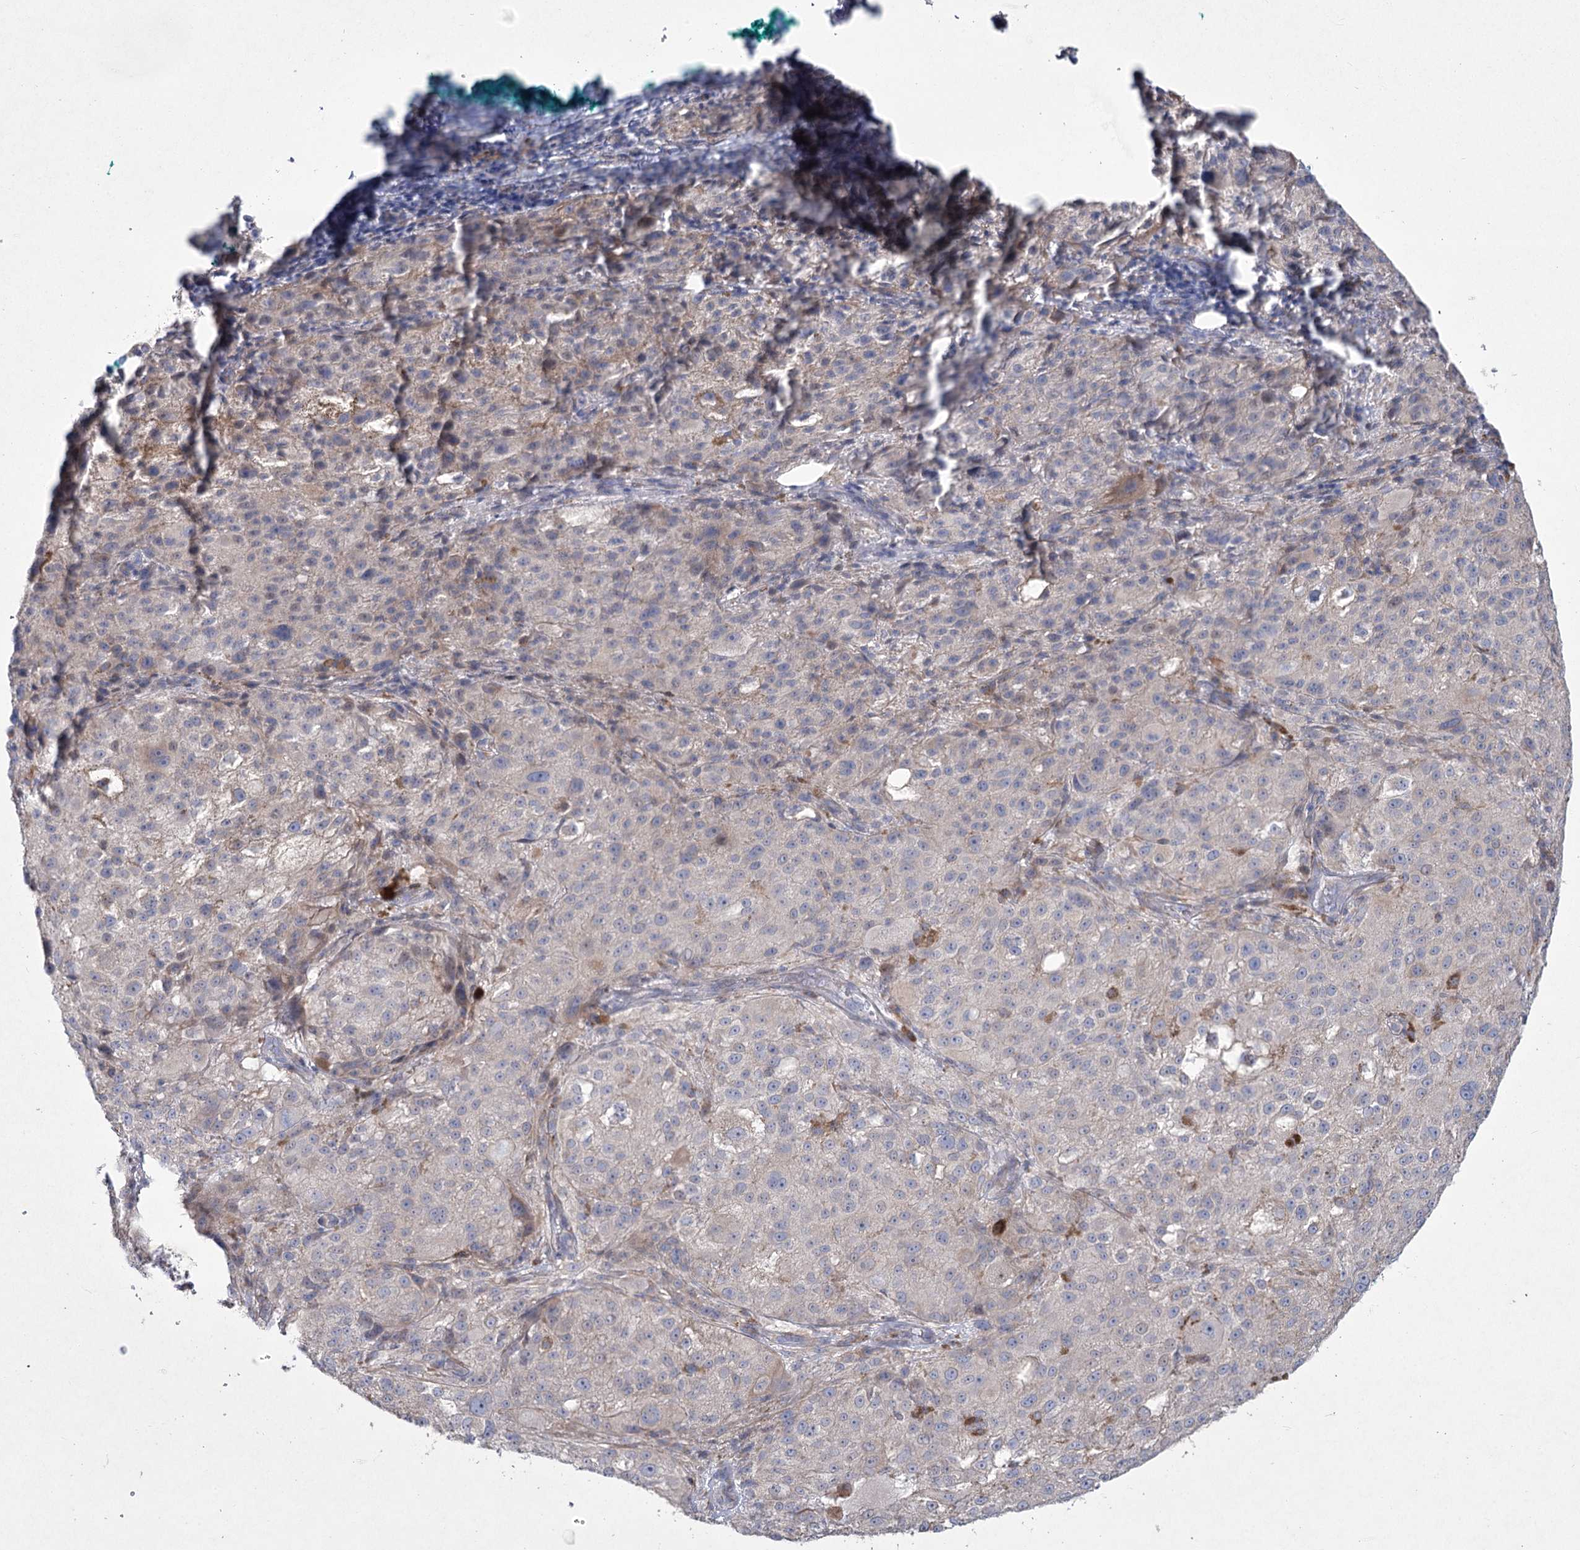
{"staining": {"intensity": "negative", "quantity": "none", "location": "none"}, "tissue": "melanoma", "cell_type": "Tumor cells", "image_type": "cancer", "snomed": [{"axis": "morphology", "description": "Necrosis, NOS"}, {"axis": "morphology", "description": "Malignant melanoma, NOS"}, {"axis": "topography", "description": "Skin"}], "caption": "Immunohistochemistry photomicrograph of human malignant melanoma stained for a protein (brown), which displays no staining in tumor cells.", "gene": "NIPAL4", "patient": {"sex": "female", "age": 87}}